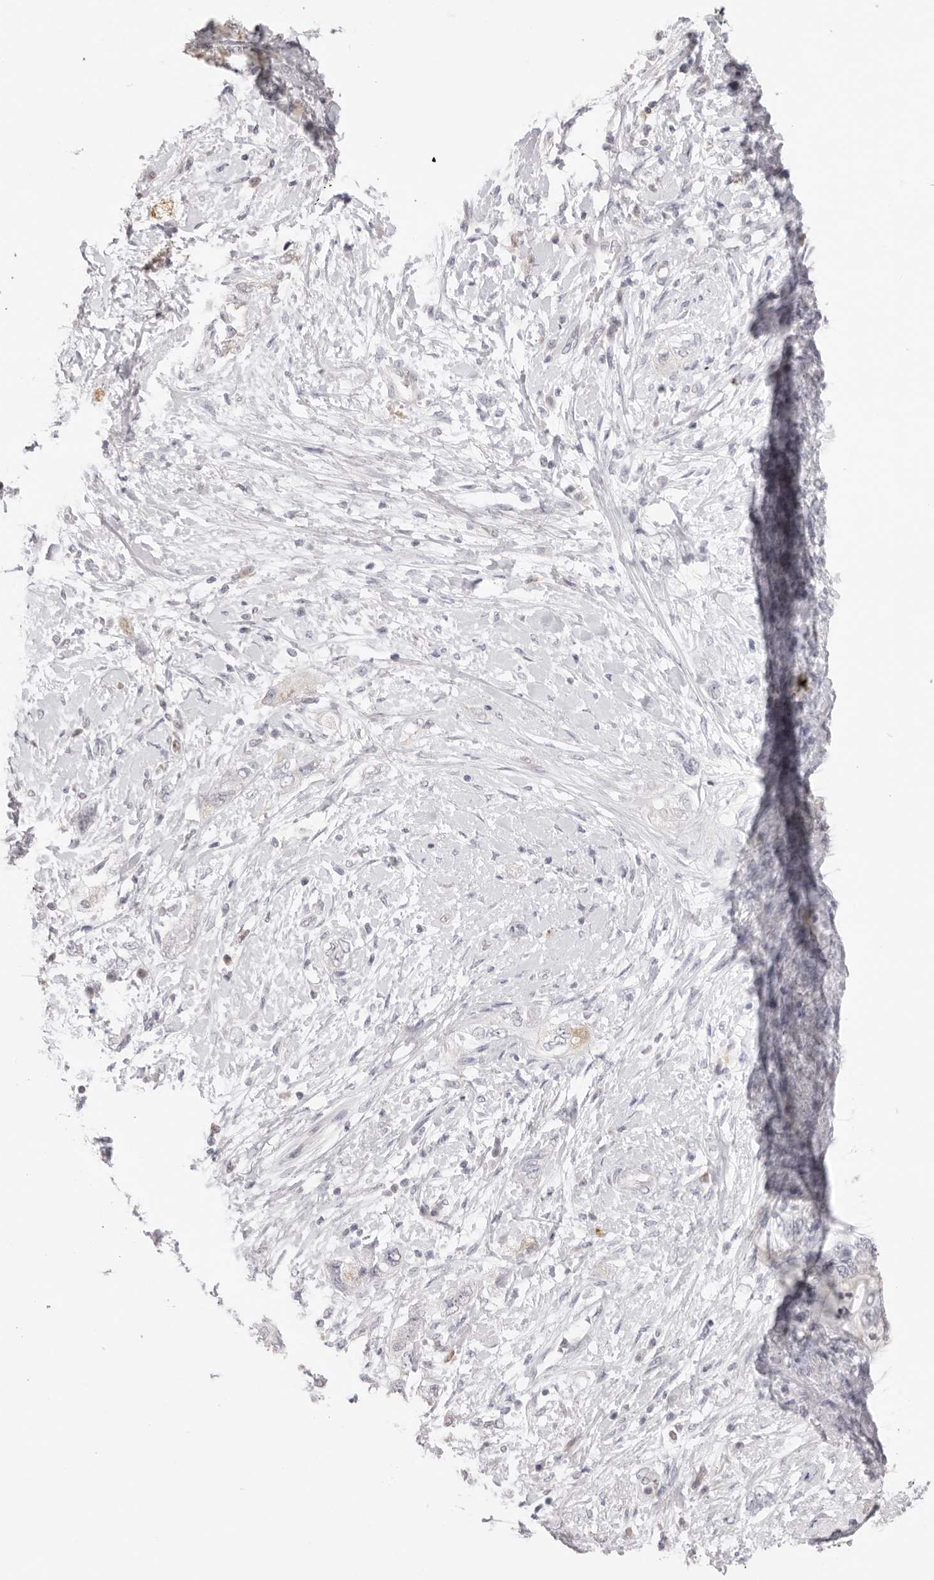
{"staining": {"intensity": "negative", "quantity": "none", "location": "none"}, "tissue": "pancreatic cancer", "cell_type": "Tumor cells", "image_type": "cancer", "snomed": [{"axis": "morphology", "description": "Adenocarcinoma, NOS"}, {"axis": "topography", "description": "Pancreas"}], "caption": "Tumor cells show no significant positivity in adenocarcinoma (pancreatic).", "gene": "FDPS", "patient": {"sex": "female", "age": 73}}